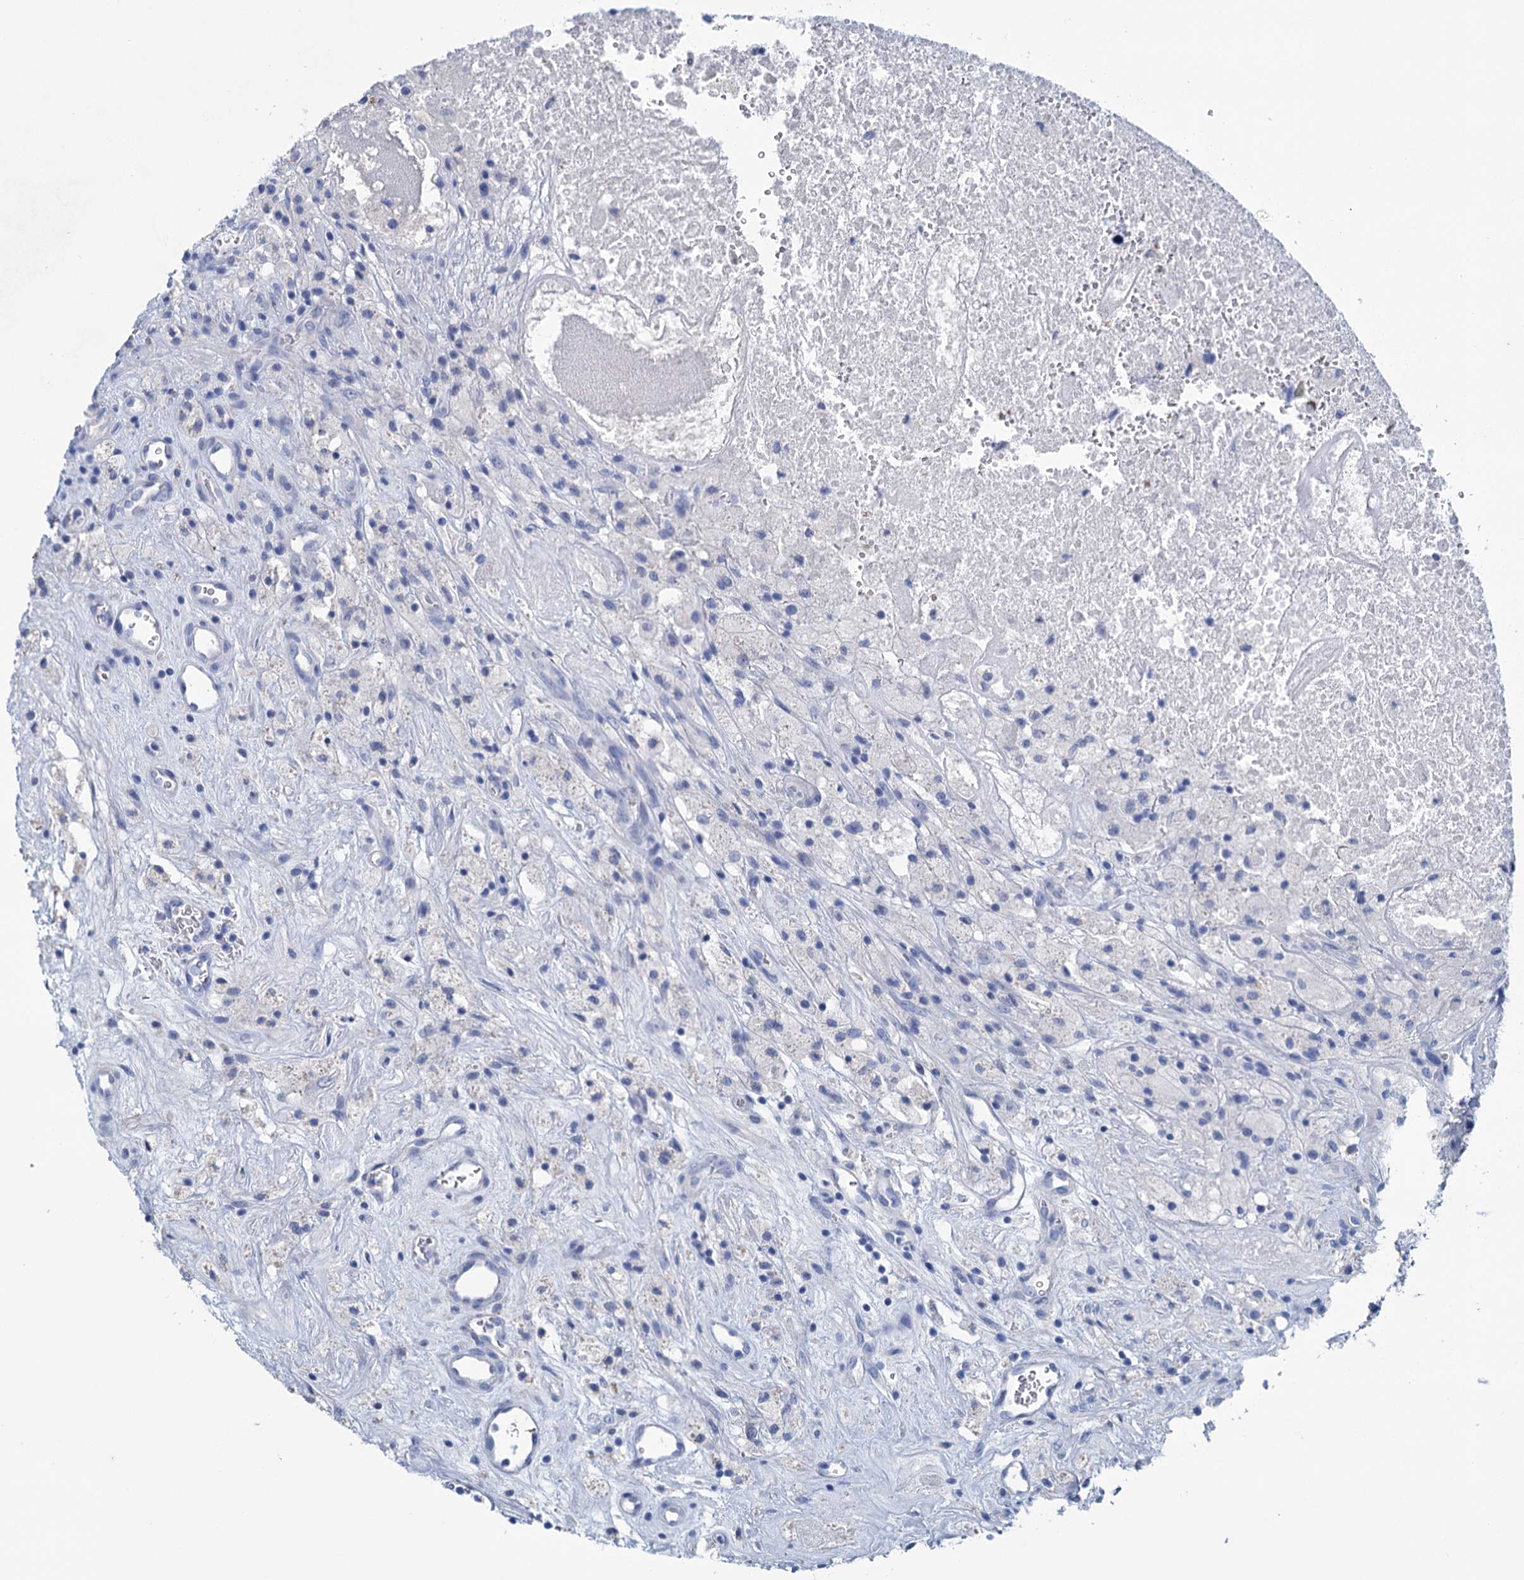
{"staining": {"intensity": "negative", "quantity": "none", "location": "none"}, "tissue": "glioma", "cell_type": "Tumor cells", "image_type": "cancer", "snomed": [{"axis": "morphology", "description": "Glioma, malignant, High grade"}, {"axis": "topography", "description": "Brain"}], "caption": "Immunohistochemical staining of malignant glioma (high-grade) displays no significant positivity in tumor cells. The staining was performed using DAB to visualize the protein expression in brown, while the nuclei were stained in blue with hematoxylin (Magnification: 20x).", "gene": "MYOZ3", "patient": {"sex": "male", "age": 76}}